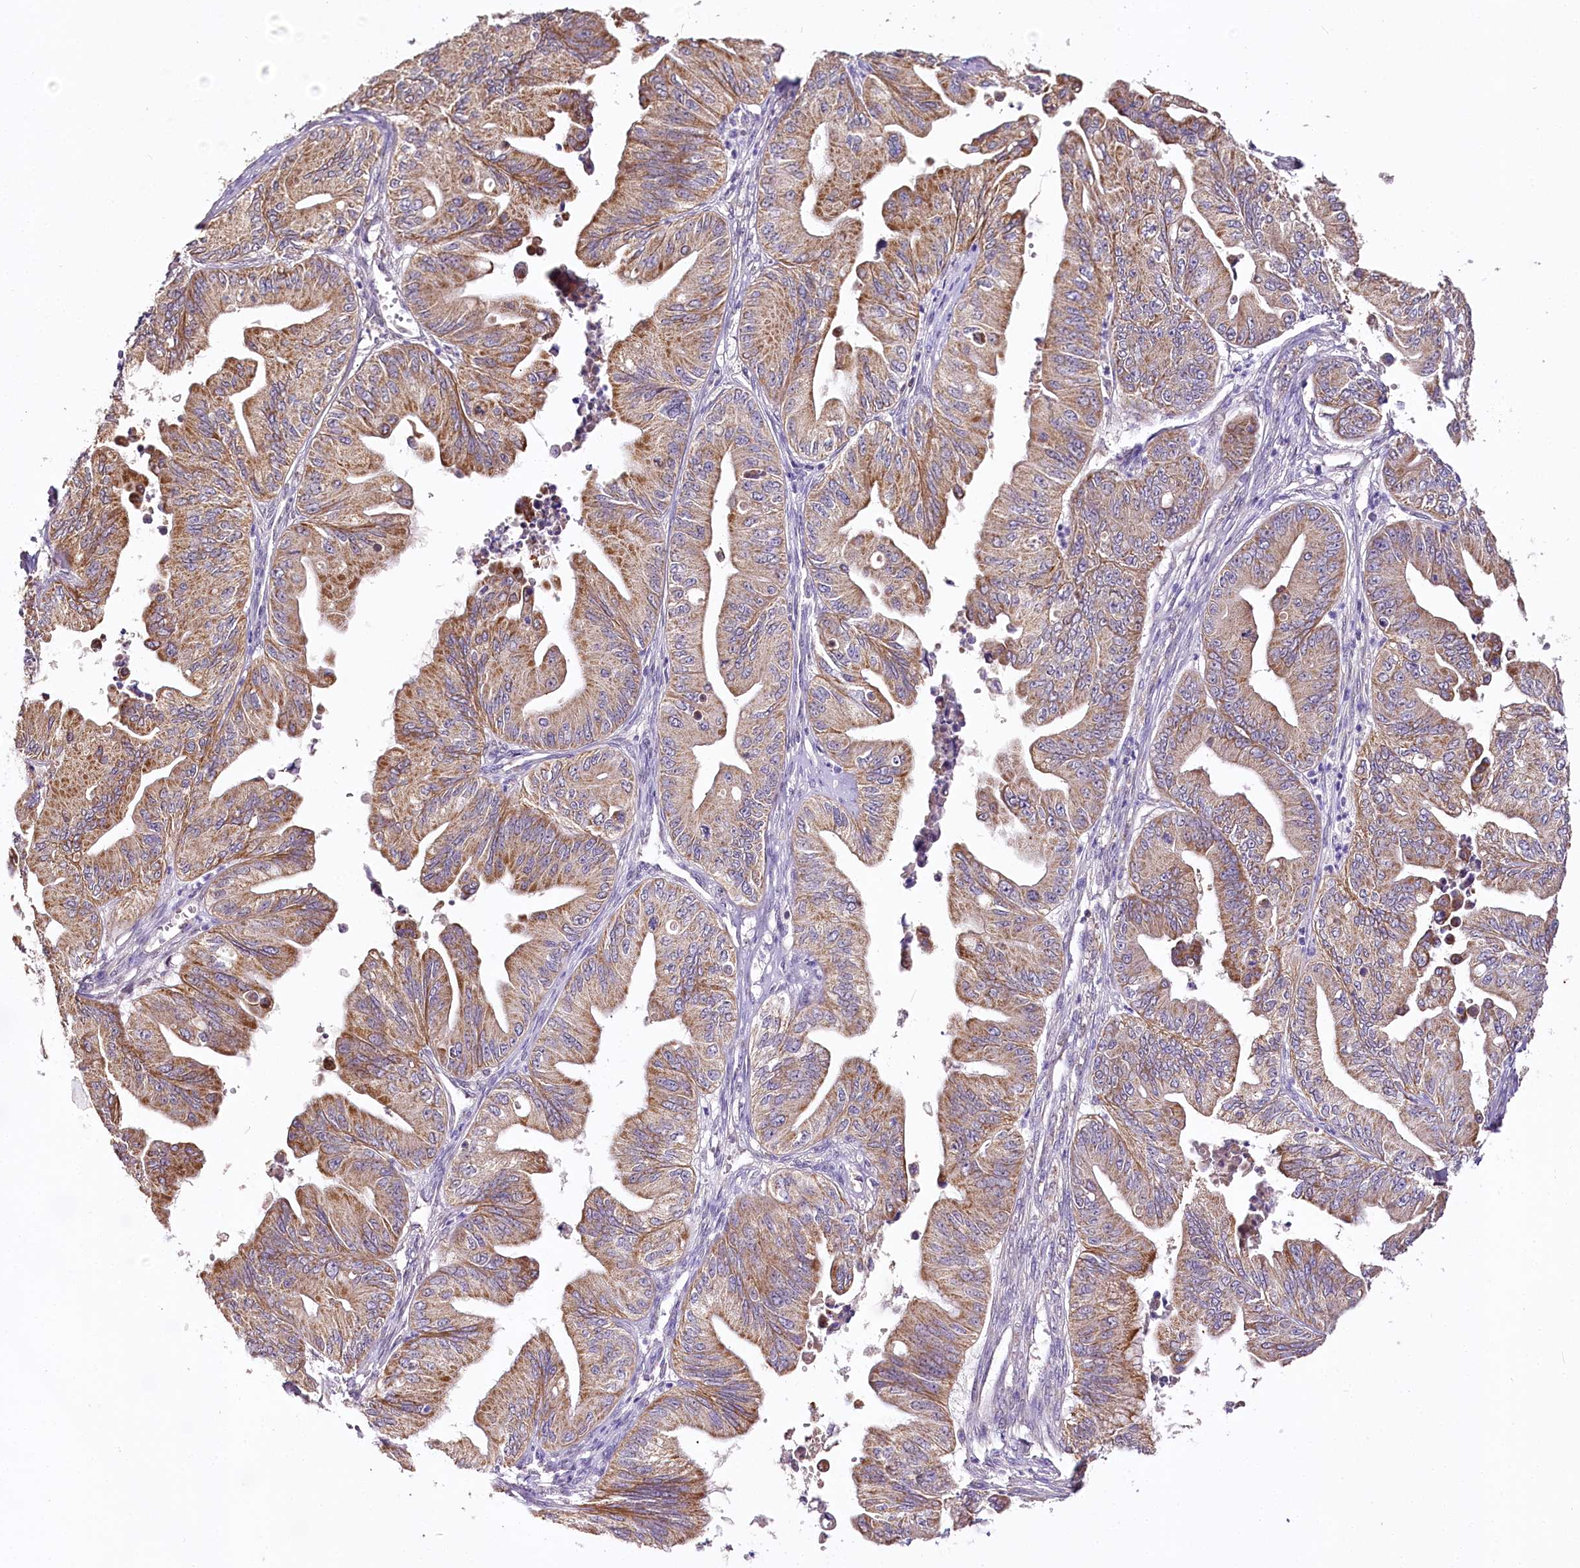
{"staining": {"intensity": "moderate", "quantity": ">75%", "location": "cytoplasmic/membranous"}, "tissue": "ovarian cancer", "cell_type": "Tumor cells", "image_type": "cancer", "snomed": [{"axis": "morphology", "description": "Cystadenocarcinoma, mucinous, NOS"}, {"axis": "topography", "description": "Ovary"}], "caption": "Immunohistochemistry (IHC) of human ovarian cancer reveals medium levels of moderate cytoplasmic/membranous positivity in approximately >75% of tumor cells.", "gene": "ZNF226", "patient": {"sex": "female", "age": 71}}